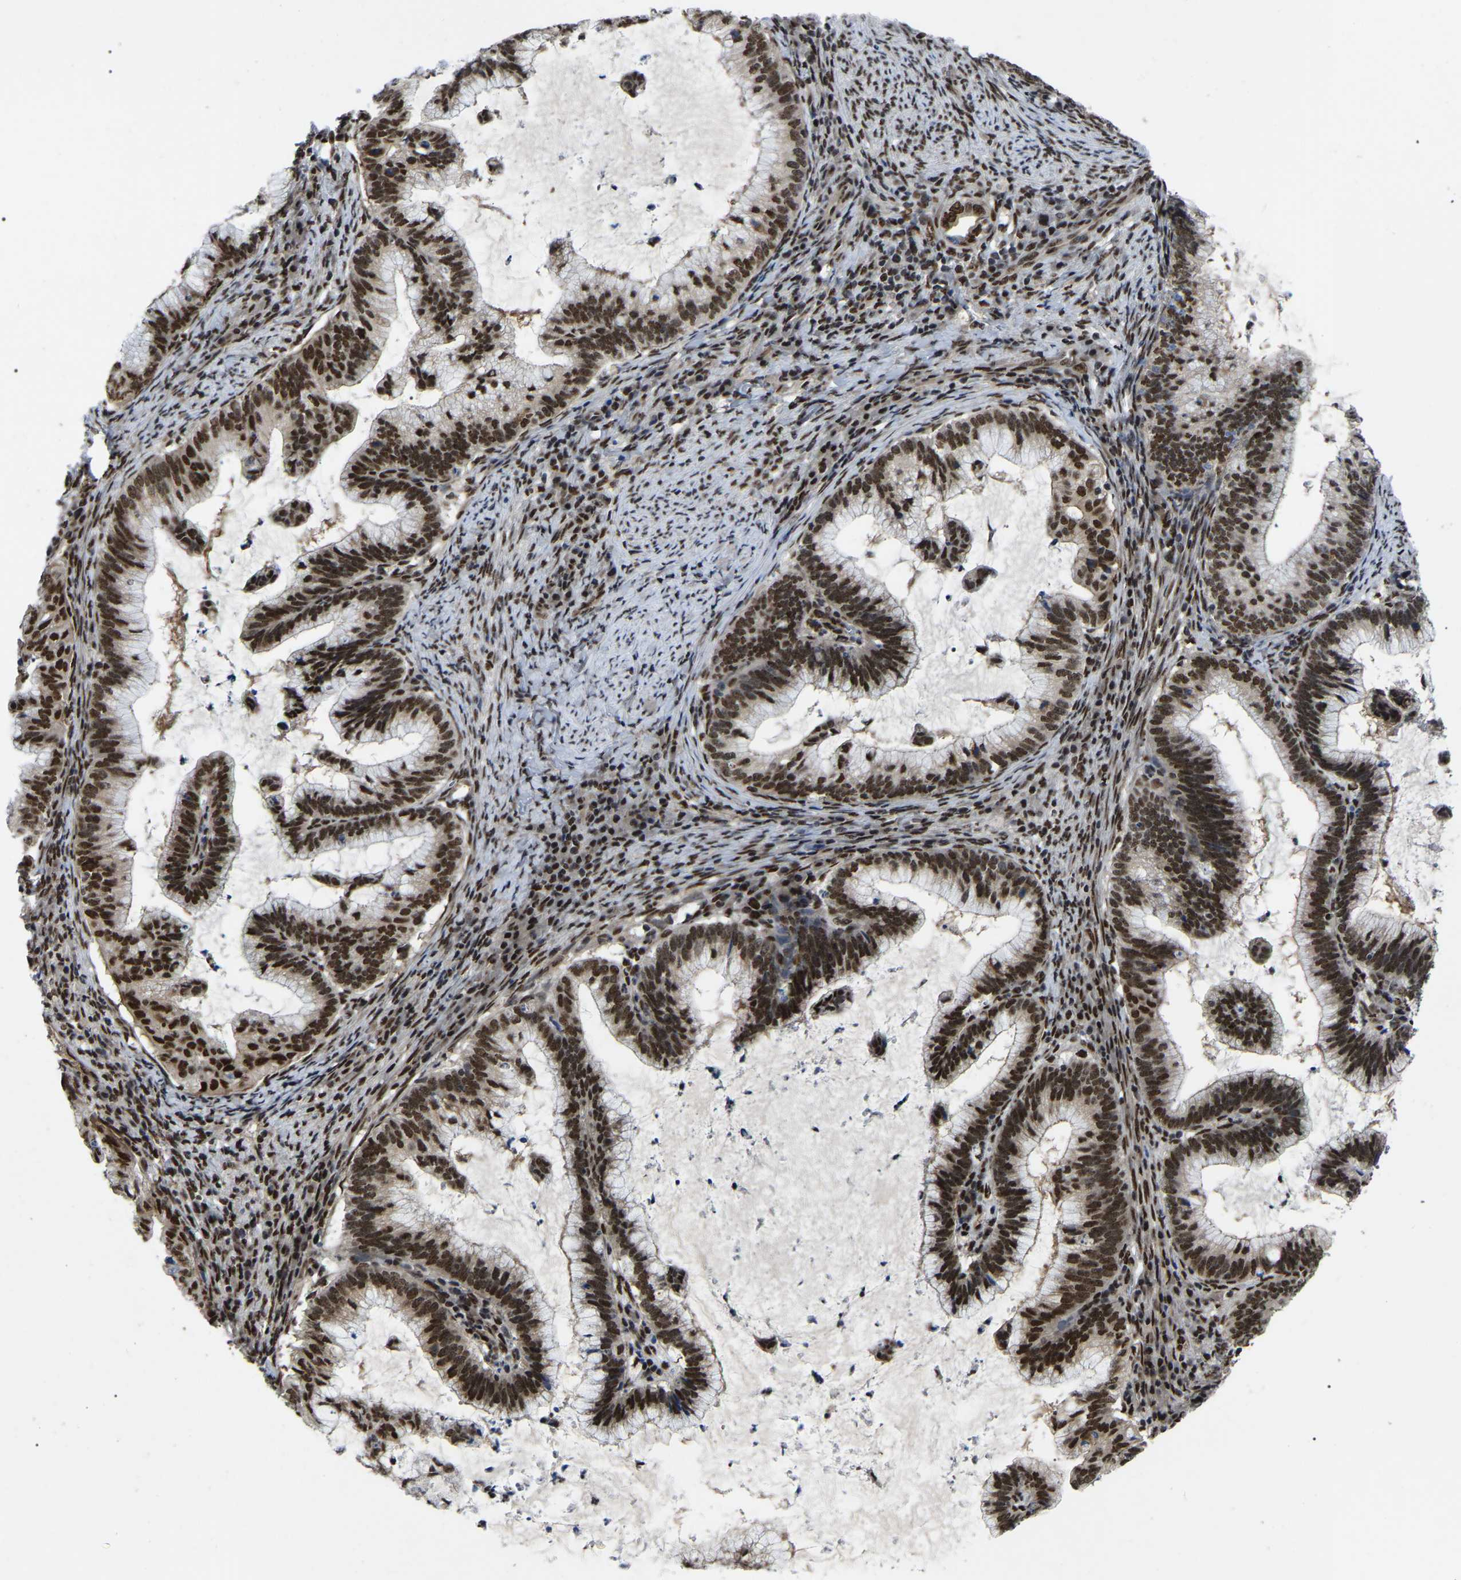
{"staining": {"intensity": "strong", "quantity": ">75%", "location": "nuclear"}, "tissue": "cervical cancer", "cell_type": "Tumor cells", "image_type": "cancer", "snomed": [{"axis": "morphology", "description": "Adenocarcinoma, NOS"}, {"axis": "topography", "description": "Cervix"}], "caption": "An image of human cervical cancer stained for a protein displays strong nuclear brown staining in tumor cells. (Stains: DAB in brown, nuclei in blue, Microscopy: brightfield microscopy at high magnification).", "gene": "TRIM35", "patient": {"sex": "female", "age": 36}}